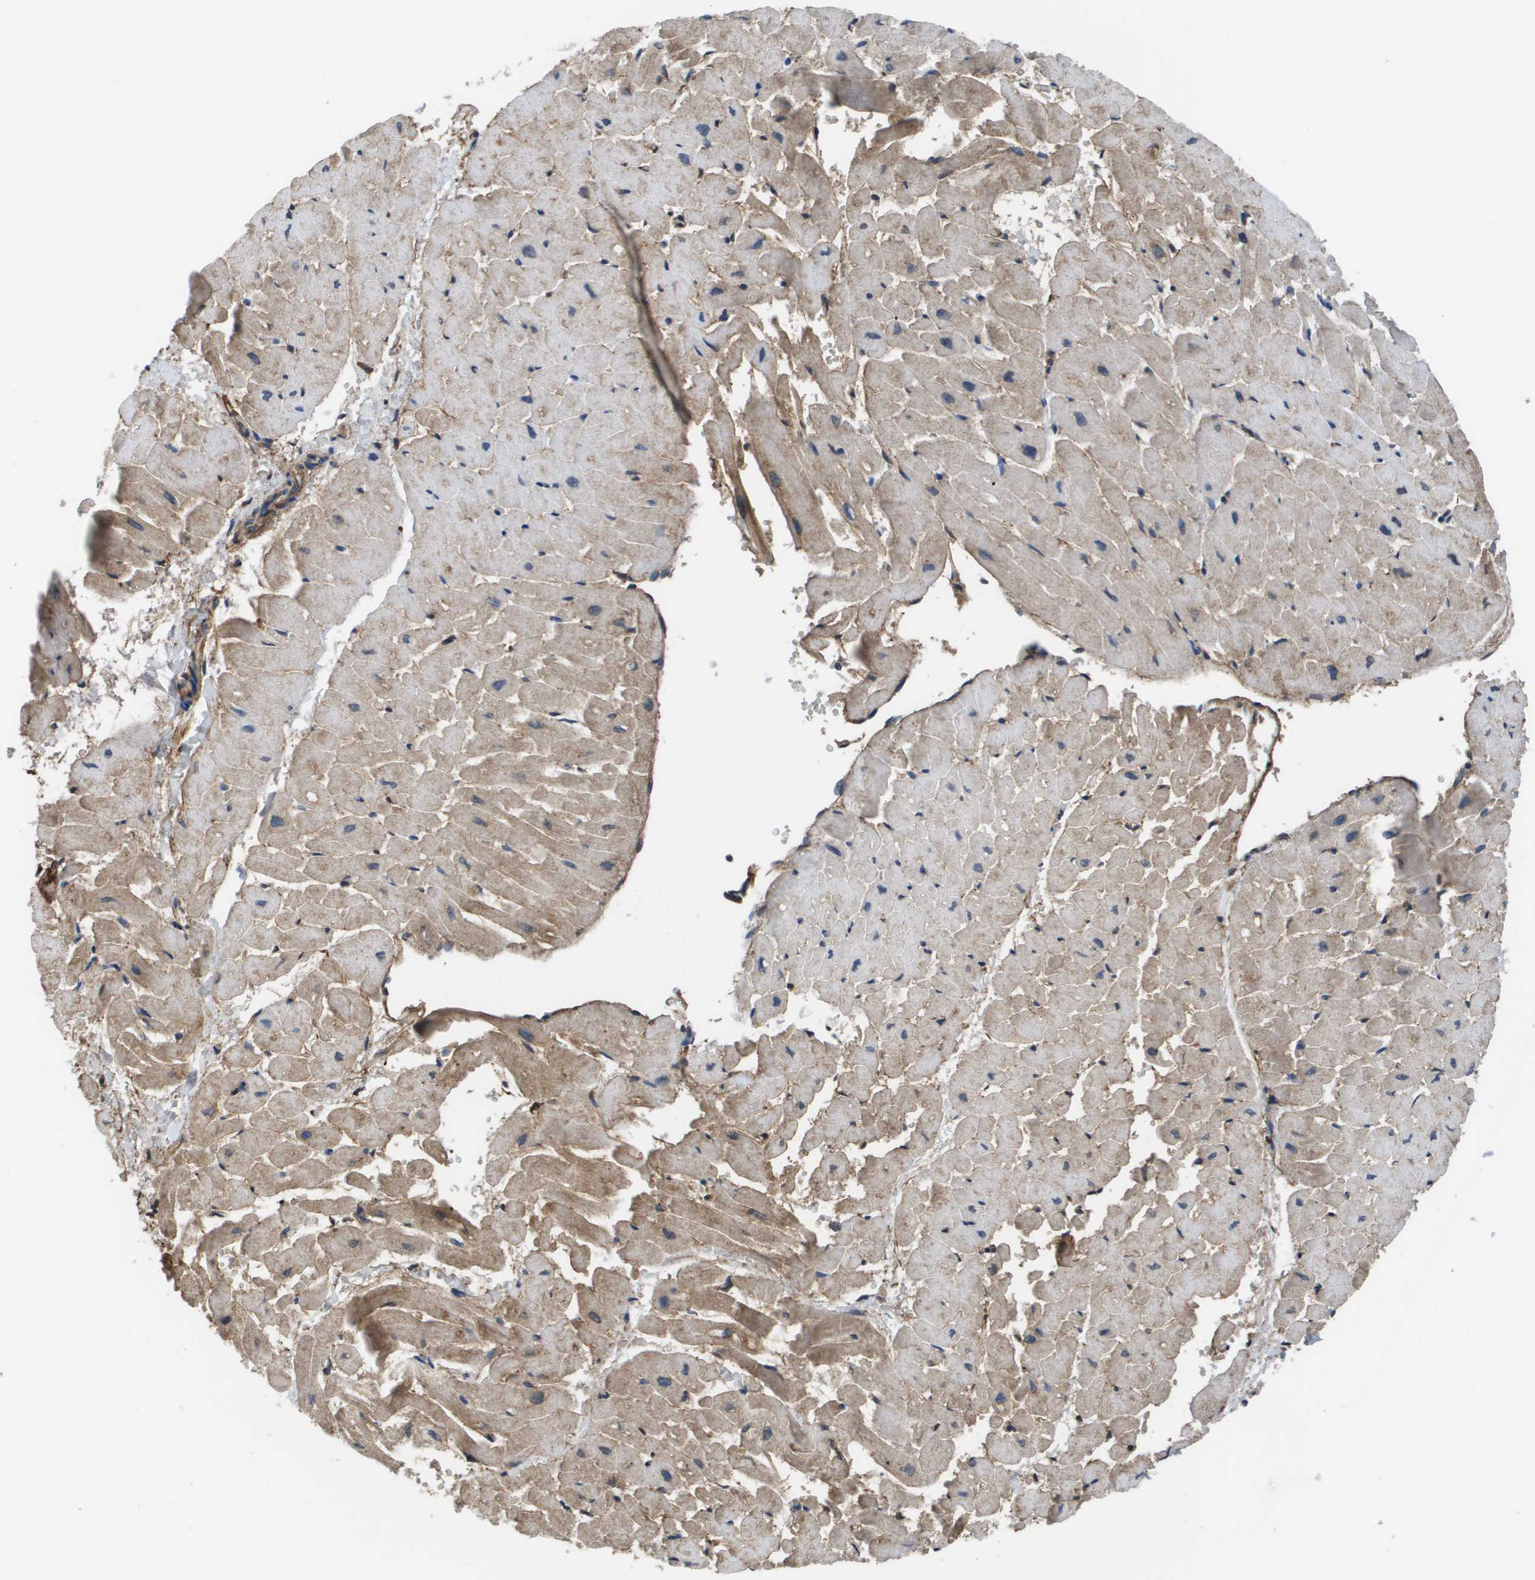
{"staining": {"intensity": "moderate", "quantity": "25%-75%", "location": "cytoplasmic/membranous"}, "tissue": "heart muscle", "cell_type": "Cardiomyocytes", "image_type": "normal", "snomed": [{"axis": "morphology", "description": "Normal tissue, NOS"}, {"axis": "topography", "description": "Heart"}], "caption": "A high-resolution photomicrograph shows IHC staining of unremarkable heart muscle, which shows moderate cytoplasmic/membranous positivity in about 25%-75% of cardiomyocytes. (DAB (3,3'-diaminobenzidine) IHC with brightfield microscopy, high magnification).", "gene": "VTN", "patient": {"sex": "male", "age": 45}}